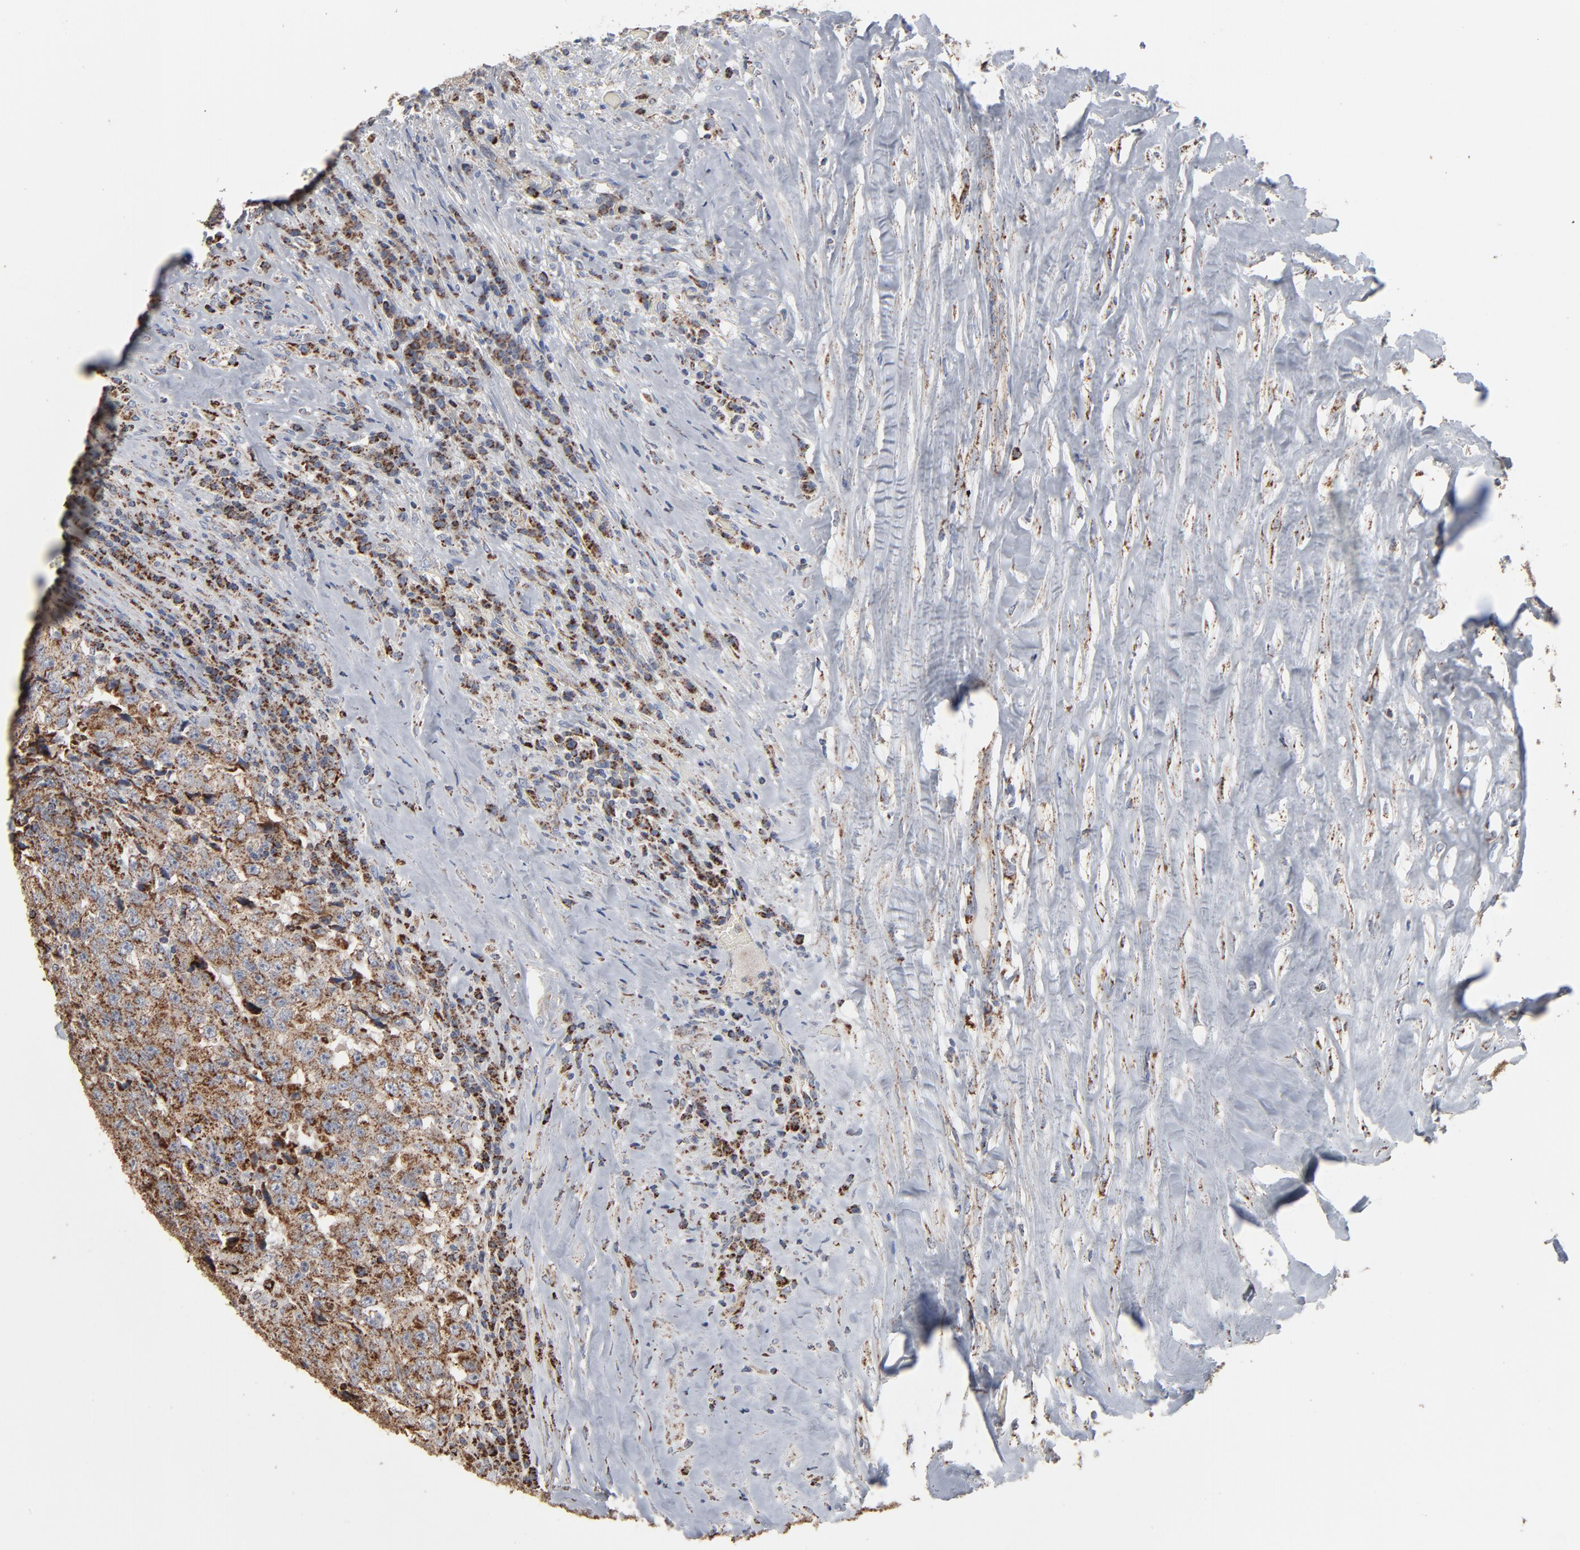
{"staining": {"intensity": "strong", "quantity": ">75%", "location": "cytoplasmic/membranous"}, "tissue": "testis cancer", "cell_type": "Tumor cells", "image_type": "cancer", "snomed": [{"axis": "morphology", "description": "Necrosis, NOS"}, {"axis": "morphology", "description": "Carcinoma, Embryonal, NOS"}, {"axis": "topography", "description": "Testis"}], "caption": "Testis cancer tissue exhibits strong cytoplasmic/membranous staining in approximately >75% of tumor cells, visualized by immunohistochemistry.", "gene": "UQCRC1", "patient": {"sex": "male", "age": 19}}